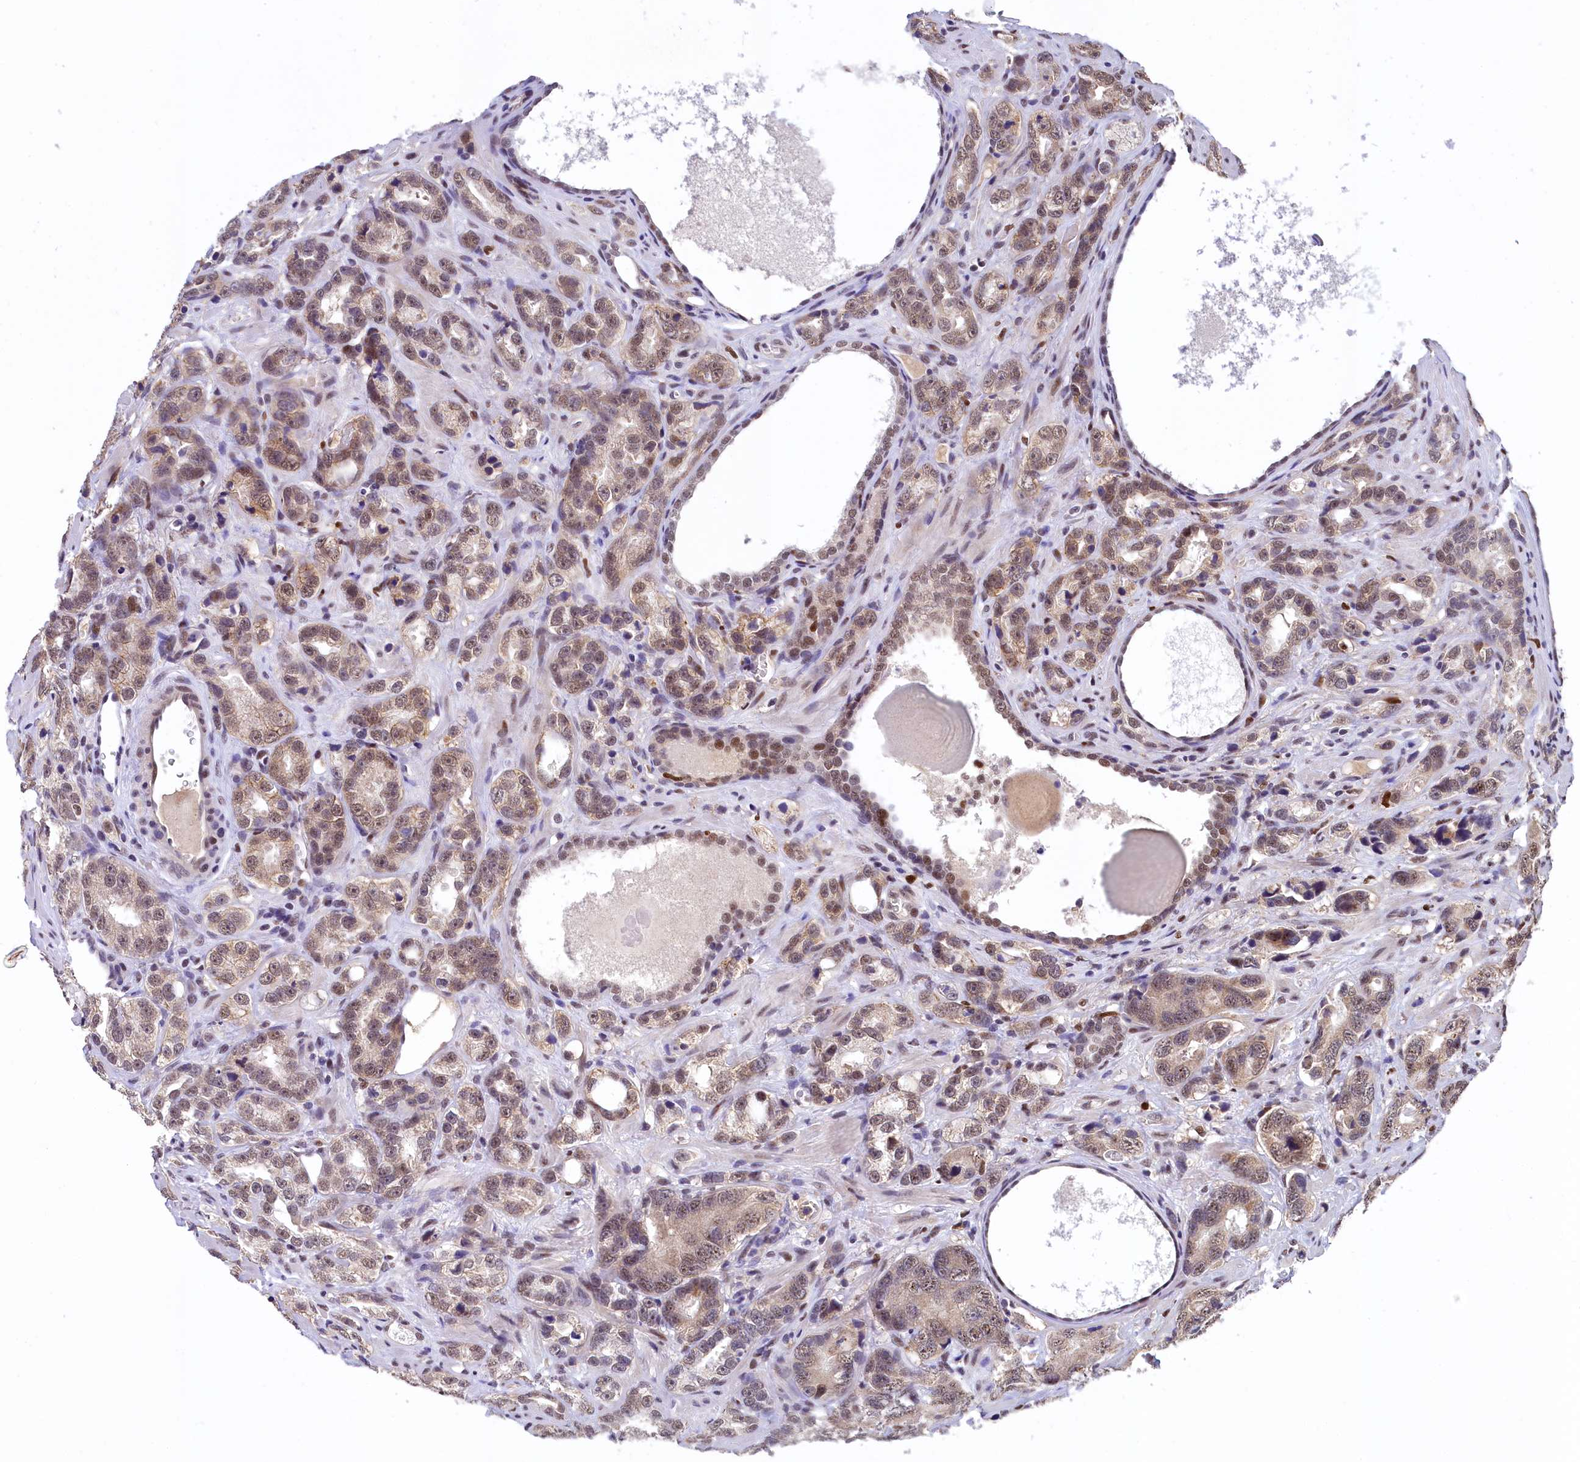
{"staining": {"intensity": "weak", "quantity": "25%-75%", "location": "nuclear"}, "tissue": "prostate cancer", "cell_type": "Tumor cells", "image_type": "cancer", "snomed": [{"axis": "morphology", "description": "Adenocarcinoma, High grade"}, {"axis": "topography", "description": "Prostate"}], "caption": "IHC of high-grade adenocarcinoma (prostate) shows low levels of weak nuclear positivity in about 25%-75% of tumor cells. (brown staining indicates protein expression, while blue staining denotes nuclei).", "gene": "HECTD4", "patient": {"sex": "male", "age": 62}}